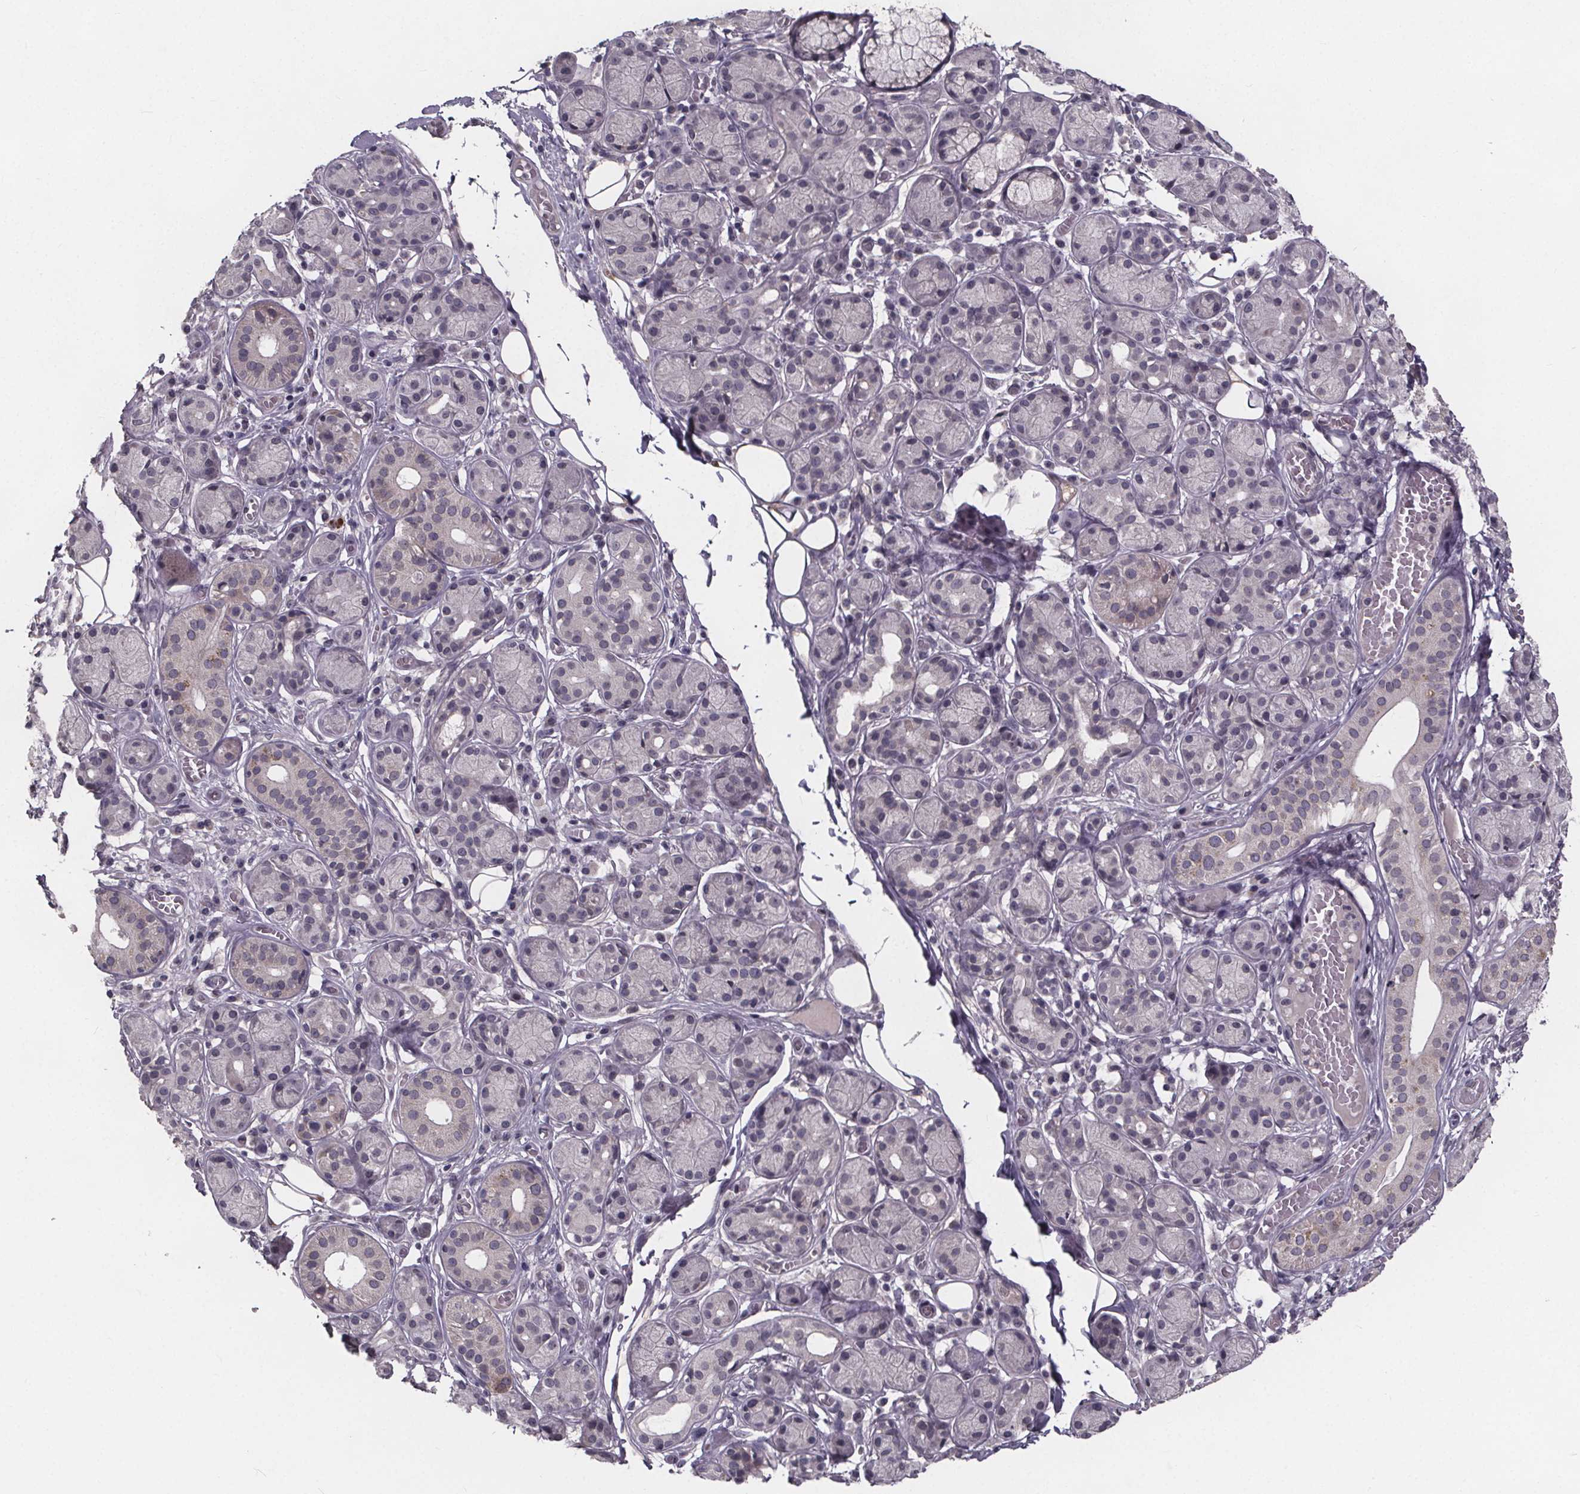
{"staining": {"intensity": "negative", "quantity": "none", "location": "none"}, "tissue": "salivary gland", "cell_type": "Glandular cells", "image_type": "normal", "snomed": [{"axis": "morphology", "description": "Normal tissue, NOS"}, {"axis": "topography", "description": "Salivary gland"}, {"axis": "topography", "description": "Peripheral nerve tissue"}], "caption": "IHC image of unremarkable salivary gland: human salivary gland stained with DAB displays no significant protein positivity in glandular cells. (DAB (3,3'-diaminobenzidine) immunohistochemistry with hematoxylin counter stain).", "gene": "FAM181B", "patient": {"sex": "male", "age": 71}}